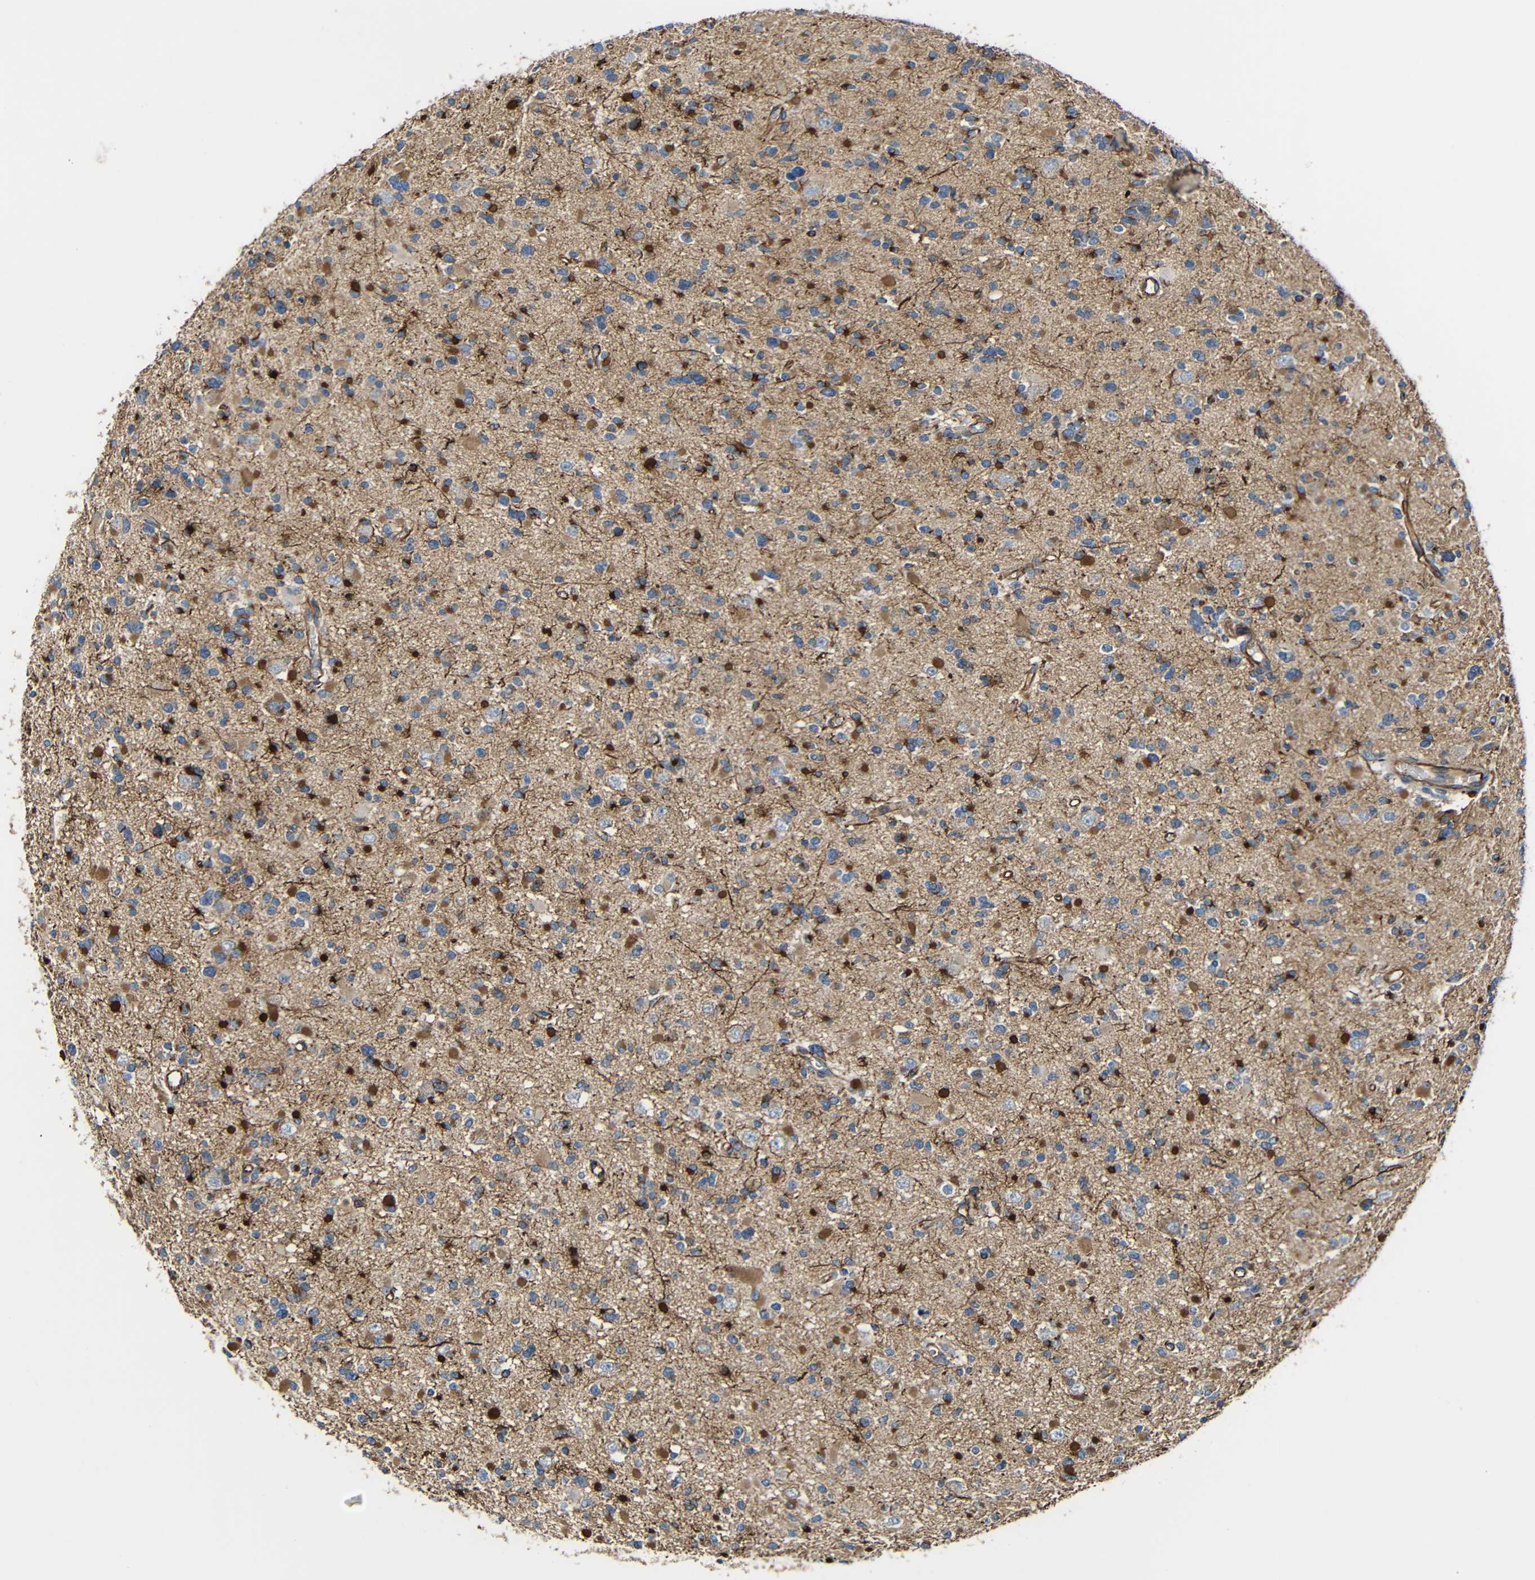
{"staining": {"intensity": "moderate", "quantity": ">75%", "location": "cytoplasmic/membranous"}, "tissue": "glioma", "cell_type": "Tumor cells", "image_type": "cancer", "snomed": [{"axis": "morphology", "description": "Glioma, malignant, Low grade"}, {"axis": "topography", "description": "Brain"}], "caption": "A histopathology image of glioma stained for a protein exhibits moderate cytoplasmic/membranous brown staining in tumor cells.", "gene": "IGSF10", "patient": {"sex": "female", "age": 22}}